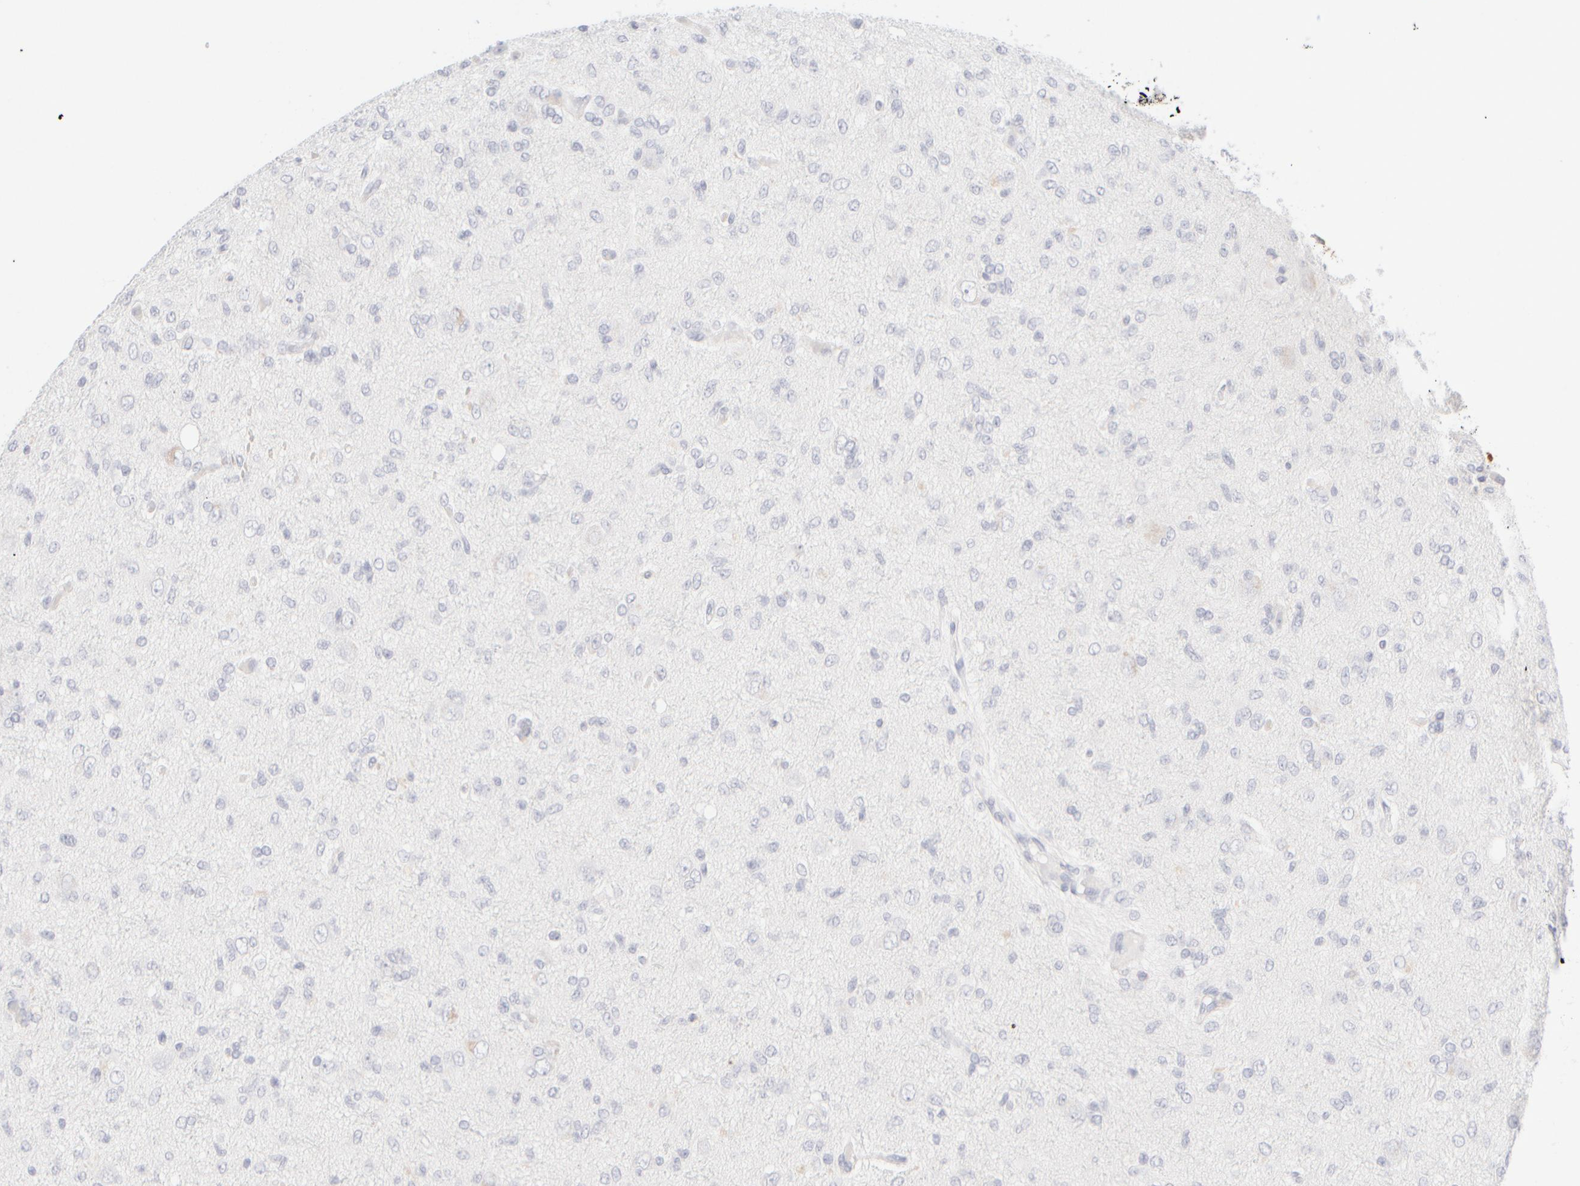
{"staining": {"intensity": "negative", "quantity": "none", "location": "none"}, "tissue": "glioma", "cell_type": "Tumor cells", "image_type": "cancer", "snomed": [{"axis": "morphology", "description": "Glioma, malignant, High grade"}, {"axis": "topography", "description": "Brain"}], "caption": "High magnification brightfield microscopy of malignant glioma (high-grade) stained with DAB (brown) and counterstained with hematoxylin (blue): tumor cells show no significant staining.", "gene": "KRT15", "patient": {"sex": "female", "age": 59}}